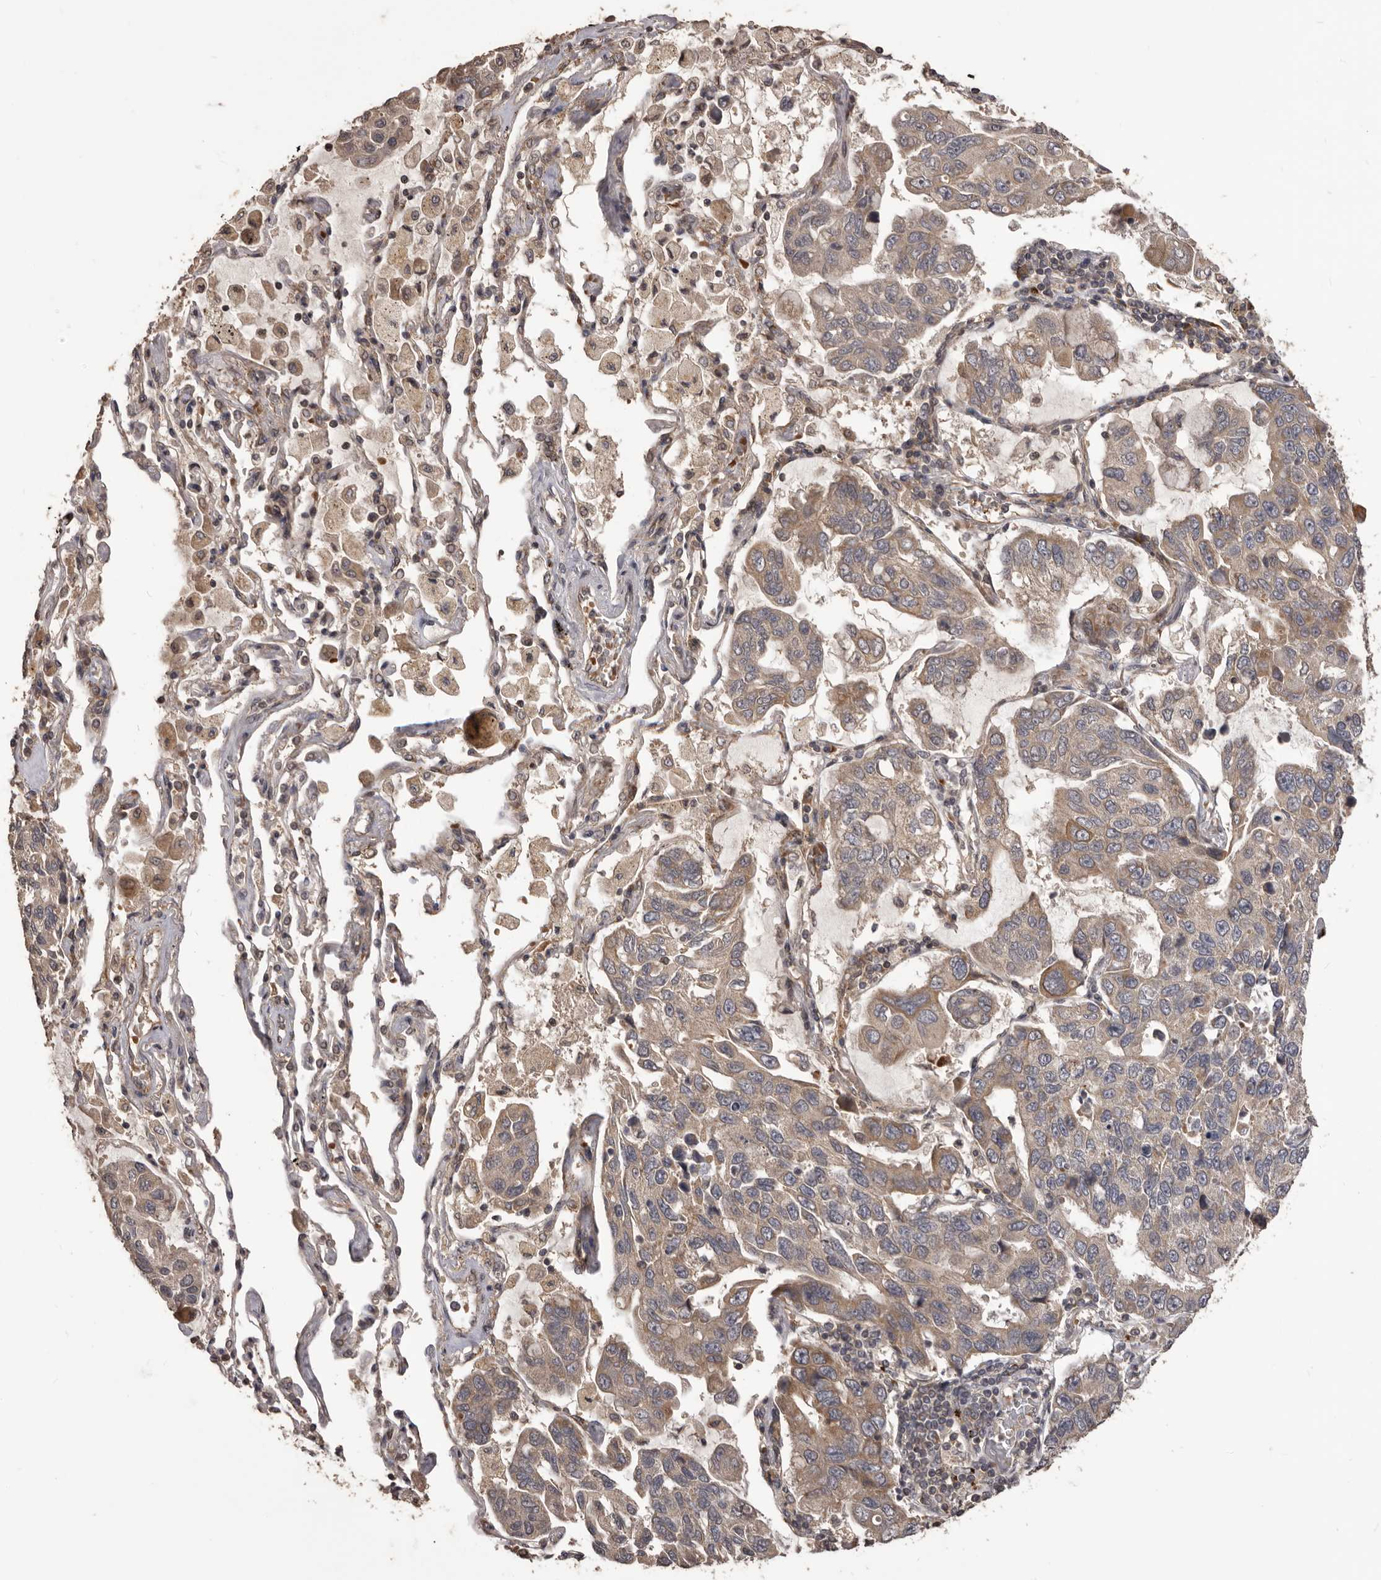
{"staining": {"intensity": "weak", "quantity": ">75%", "location": "cytoplasmic/membranous"}, "tissue": "lung cancer", "cell_type": "Tumor cells", "image_type": "cancer", "snomed": [{"axis": "morphology", "description": "Adenocarcinoma, NOS"}, {"axis": "topography", "description": "Lung"}], "caption": "A high-resolution micrograph shows immunohistochemistry (IHC) staining of lung cancer (adenocarcinoma), which displays weak cytoplasmic/membranous expression in about >75% of tumor cells.", "gene": "QRSL1", "patient": {"sex": "male", "age": 64}}